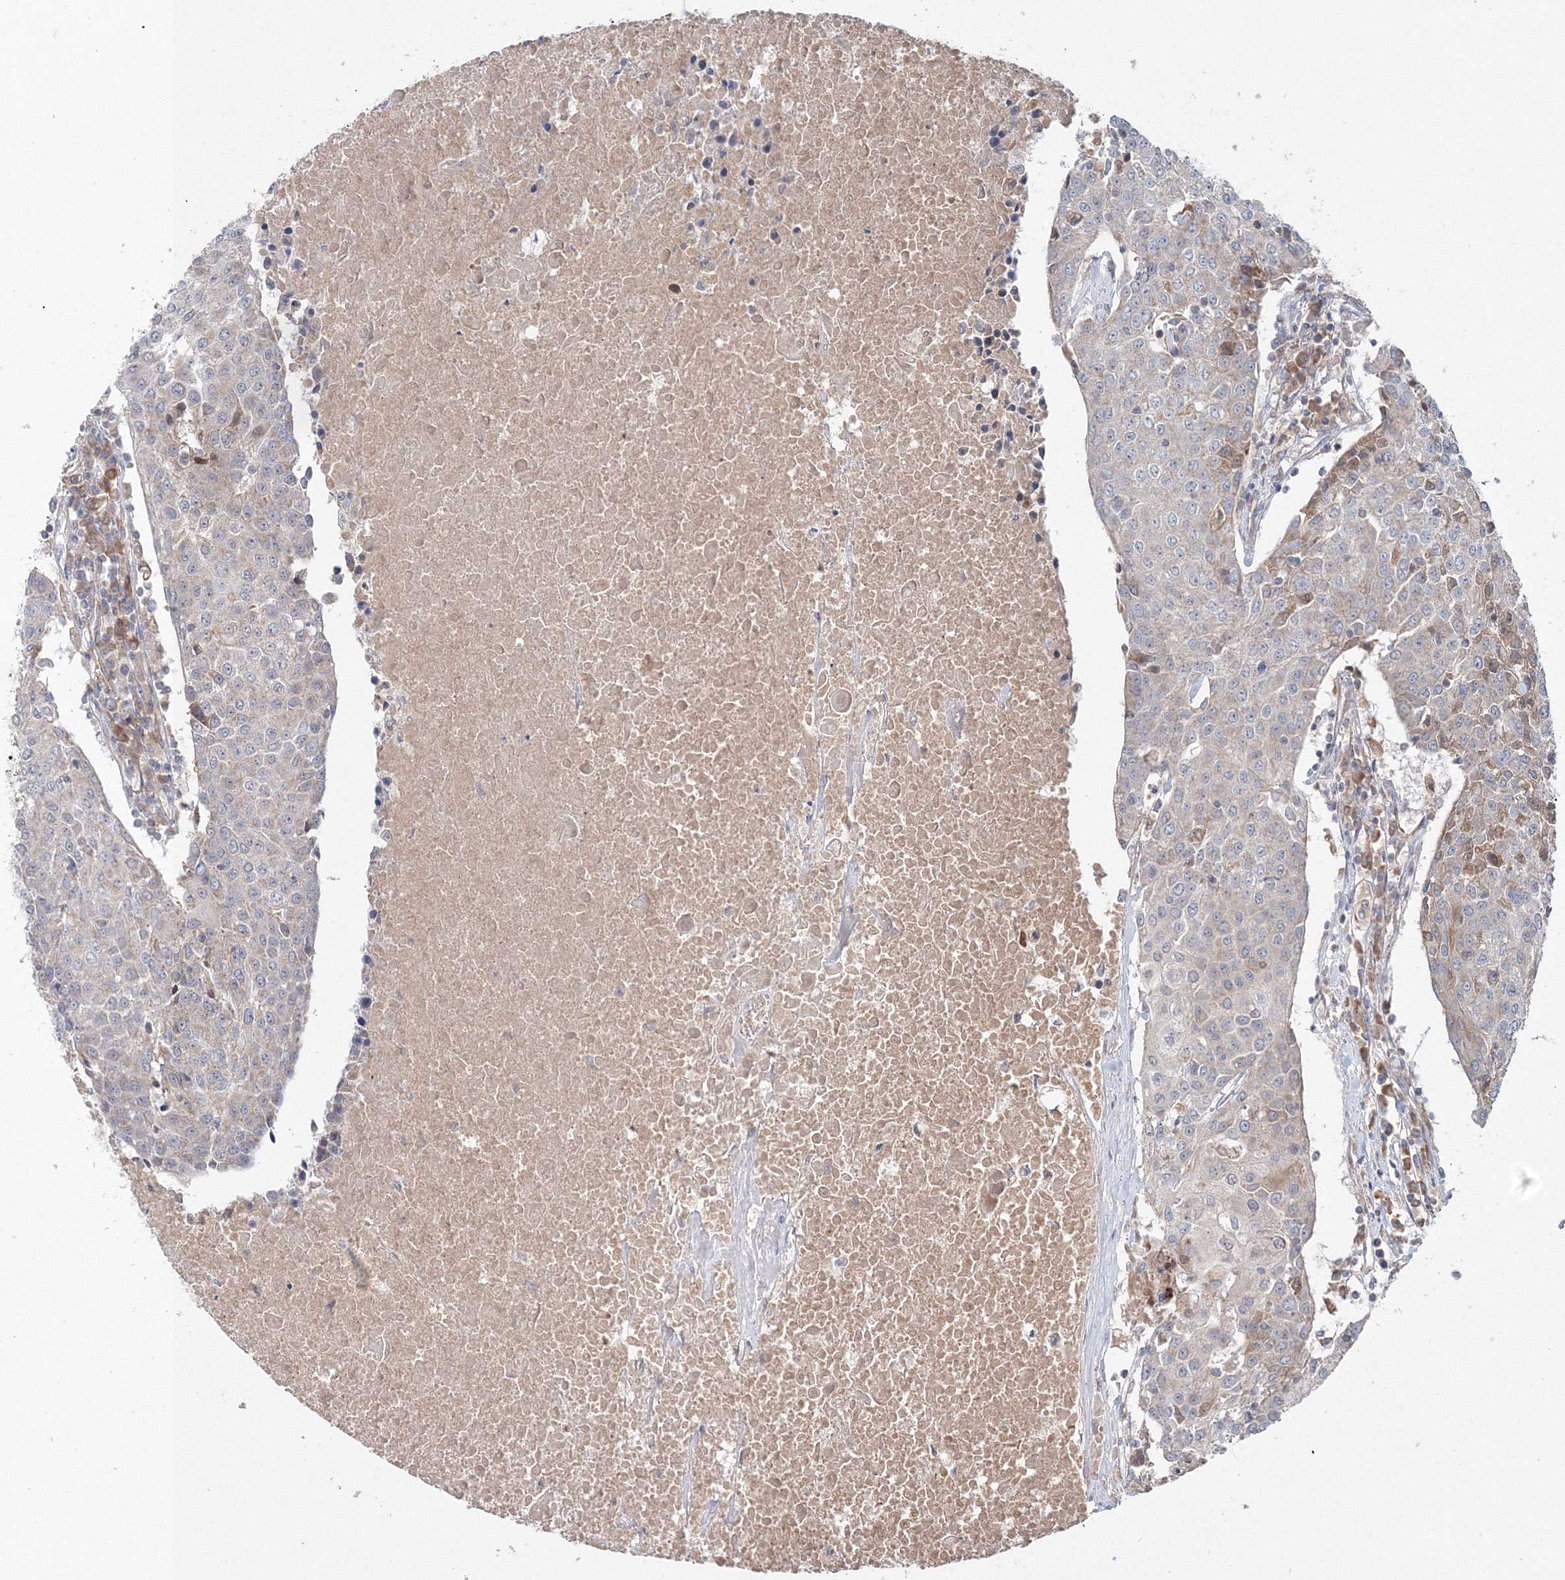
{"staining": {"intensity": "moderate", "quantity": "<25%", "location": "cytoplasmic/membranous"}, "tissue": "urothelial cancer", "cell_type": "Tumor cells", "image_type": "cancer", "snomed": [{"axis": "morphology", "description": "Urothelial carcinoma, High grade"}, {"axis": "topography", "description": "Urinary bladder"}], "caption": "Immunohistochemistry (IHC) of urothelial cancer reveals low levels of moderate cytoplasmic/membranous positivity in approximately <25% of tumor cells.", "gene": "NOA1", "patient": {"sex": "female", "age": 85}}